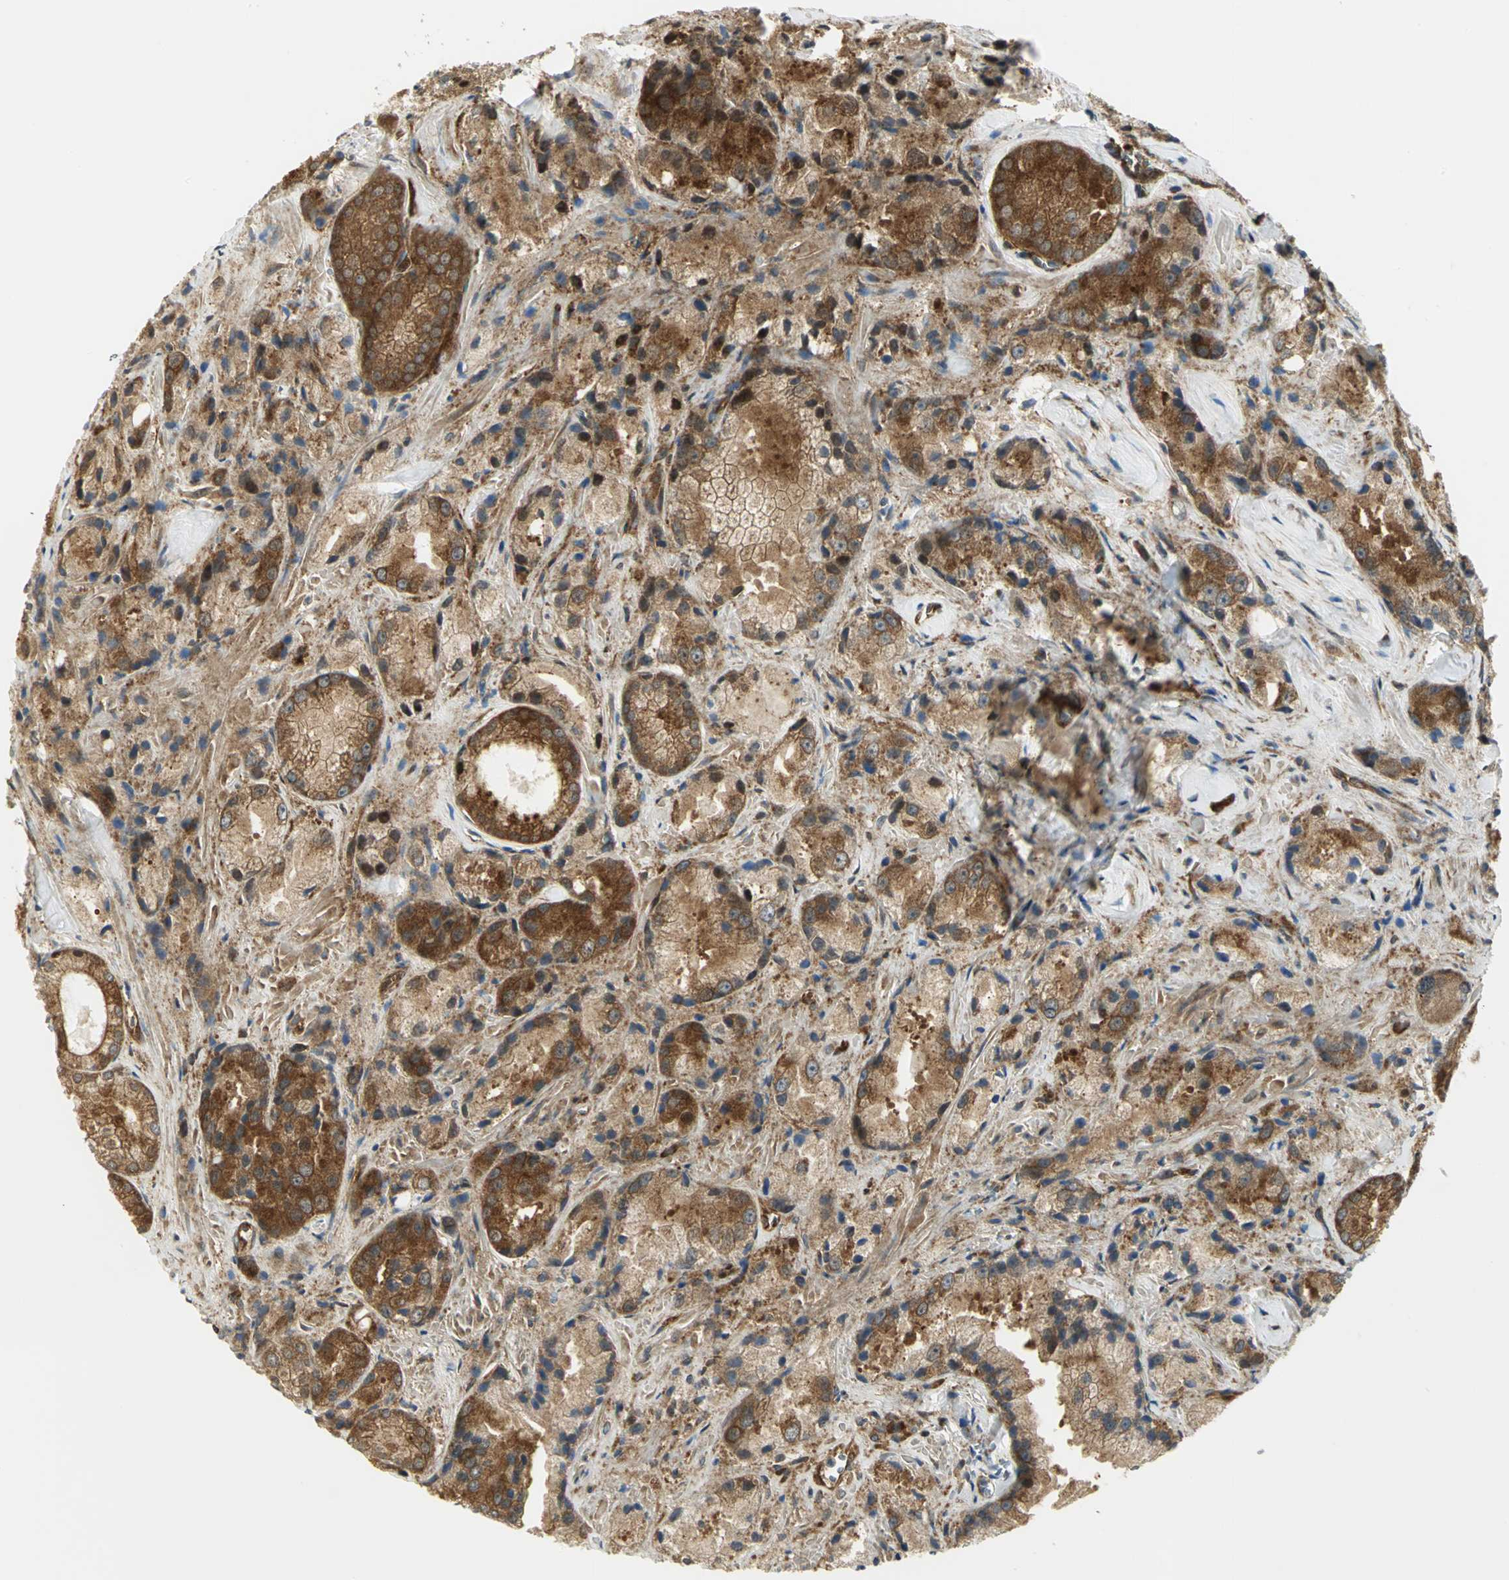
{"staining": {"intensity": "strong", "quantity": ">75%", "location": "cytoplasmic/membranous"}, "tissue": "prostate cancer", "cell_type": "Tumor cells", "image_type": "cancer", "snomed": [{"axis": "morphology", "description": "Adenocarcinoma, Low grade"}, {"axis": "topography", "description": "Prostate"}], "caption": "Prostate cancer stained with a protein marker shows strong staining in tumor cells.", "gene": "EEA1", "patient": {"sex": "male", "age": 64}}